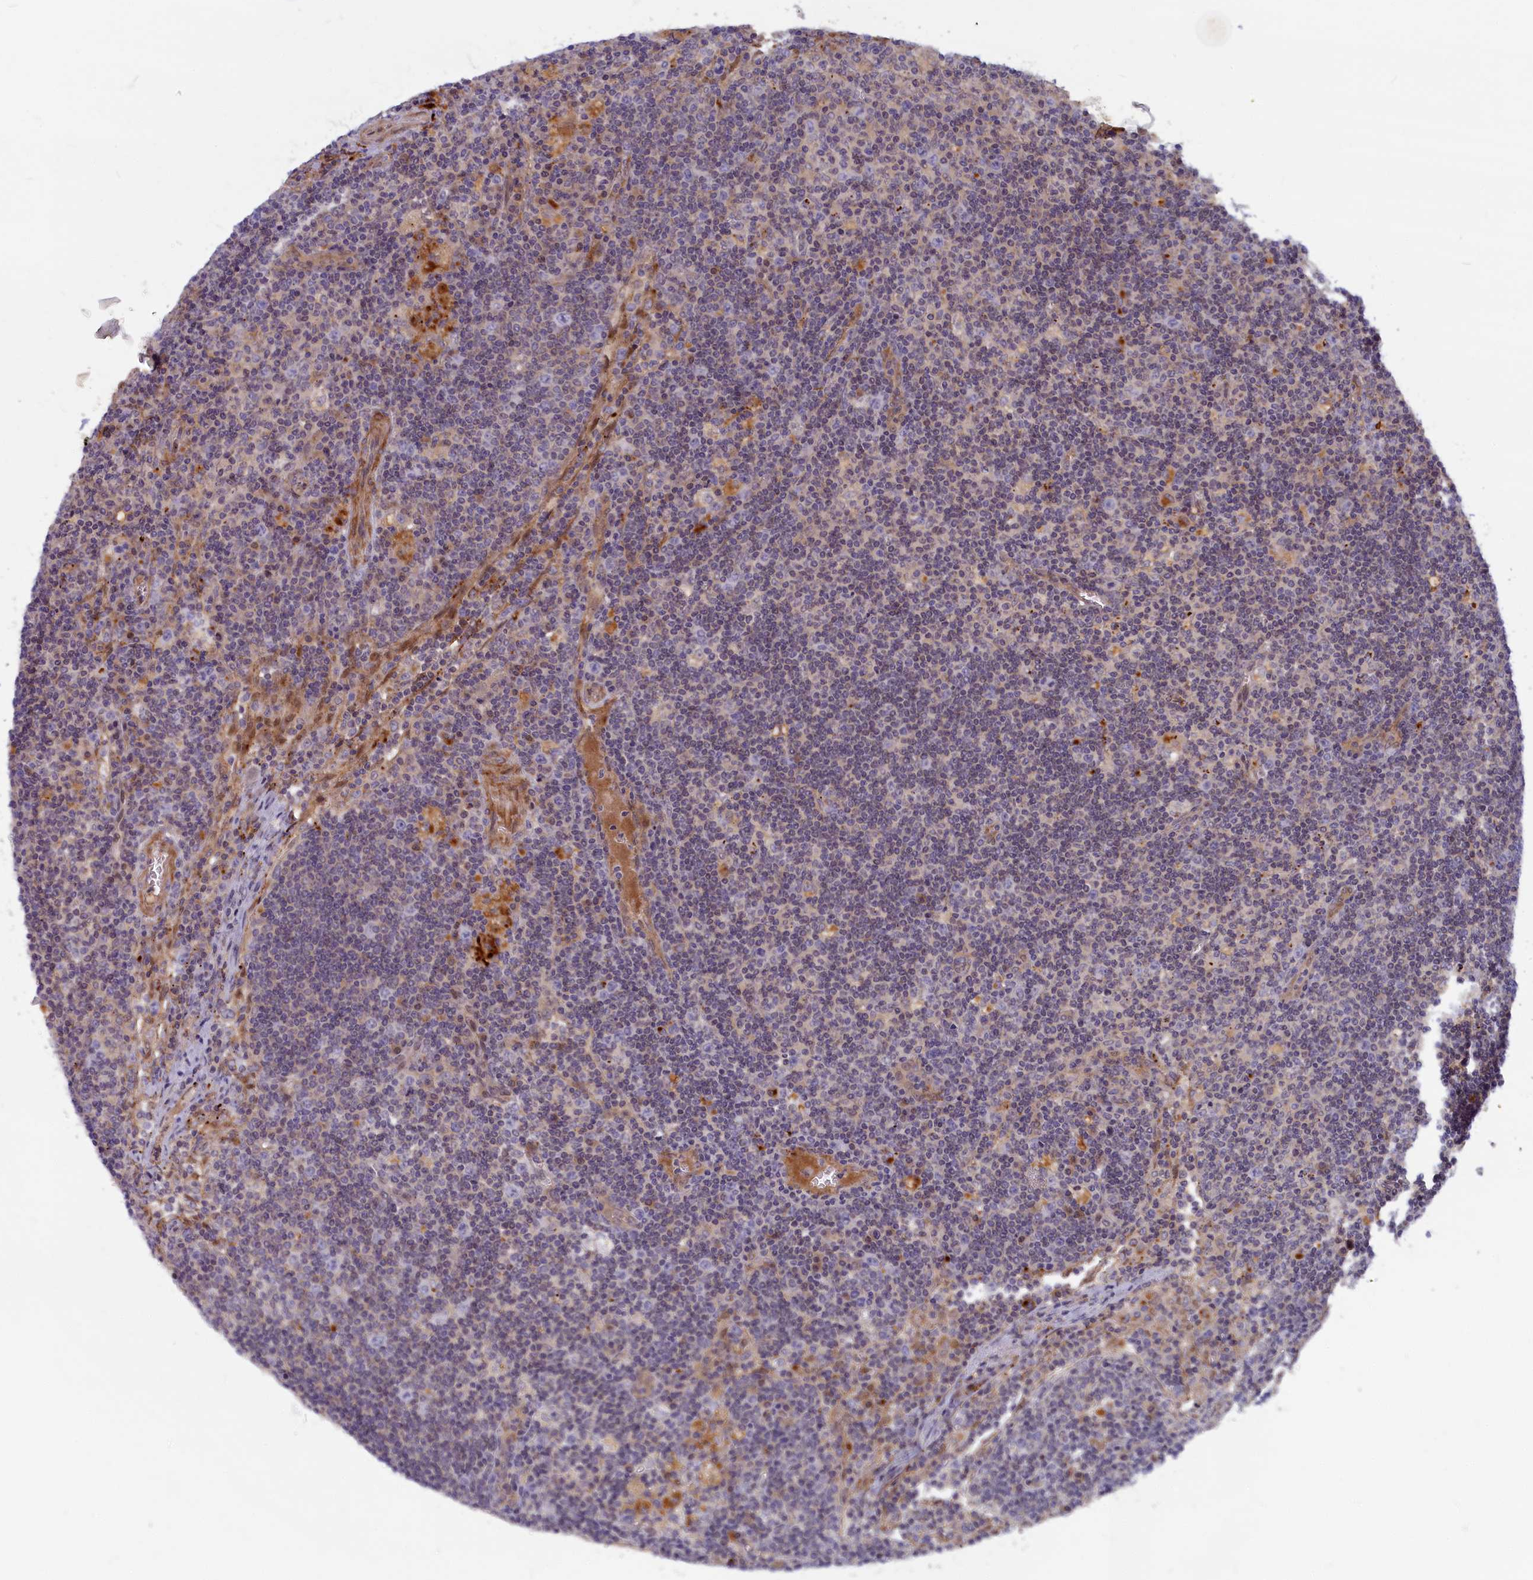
{"staining": {"intensity": "weak", "quantity": "<25%", "location": "cytoplasmic/membranous"}, "tissue": "lymph node", "cell_type": "Germinal center cells", "image_type": "normal", "snomed": [{"axis": "morphology", "description": "Normal tissue, NOS"}, {"axis": "topography", "description": "Lymph node"}], "caption": "A micrograph of lymph node stained for a protein shows no brown staining in germinal center cells. (Brightfield microscopy of DAB immunohistochemistry (IHC) at high magnification).", "gene": "FCSK", "patient": {"sex": "male", "age": 58}}